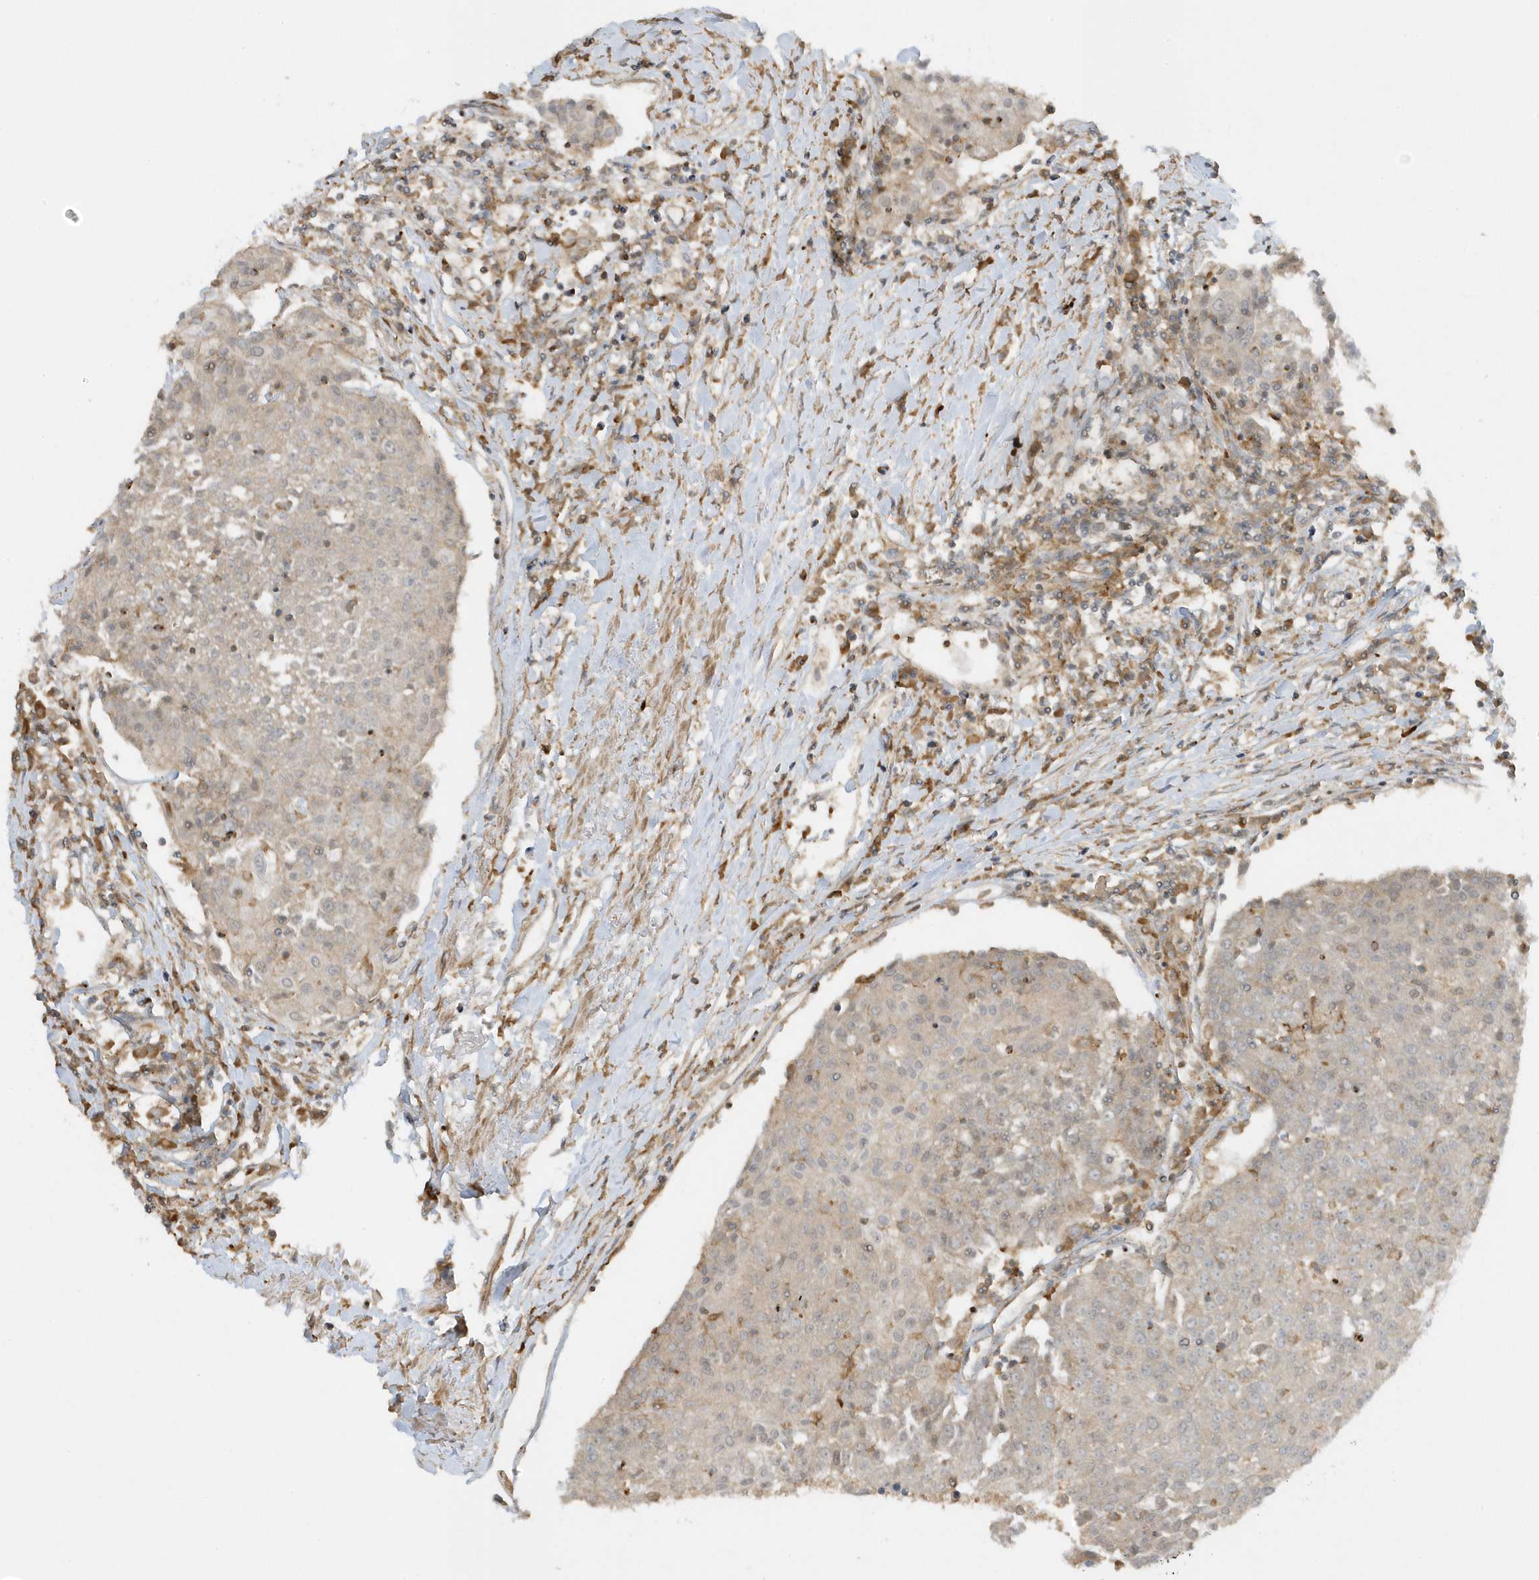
{"staining": {"intensity": "weak", "quantity": "<25%", "location": "cytoplasmic/membranous"}, "tissue": "urothelial cancer", "cell_type": "Tumor cells", "image_type": "cancer", "snomed": [{"axis": "morphology", "description": "Urothelial carcinoma, High grade"}, {"axis": "topography", "description": "Urinary bladder"}], "caption": "IHC of human urothelial carcinoma (high-grade) reveals no expression in tumor cells.", "gene": "ZBTB8A", "patient": {"sex": "female", "age": 85}}